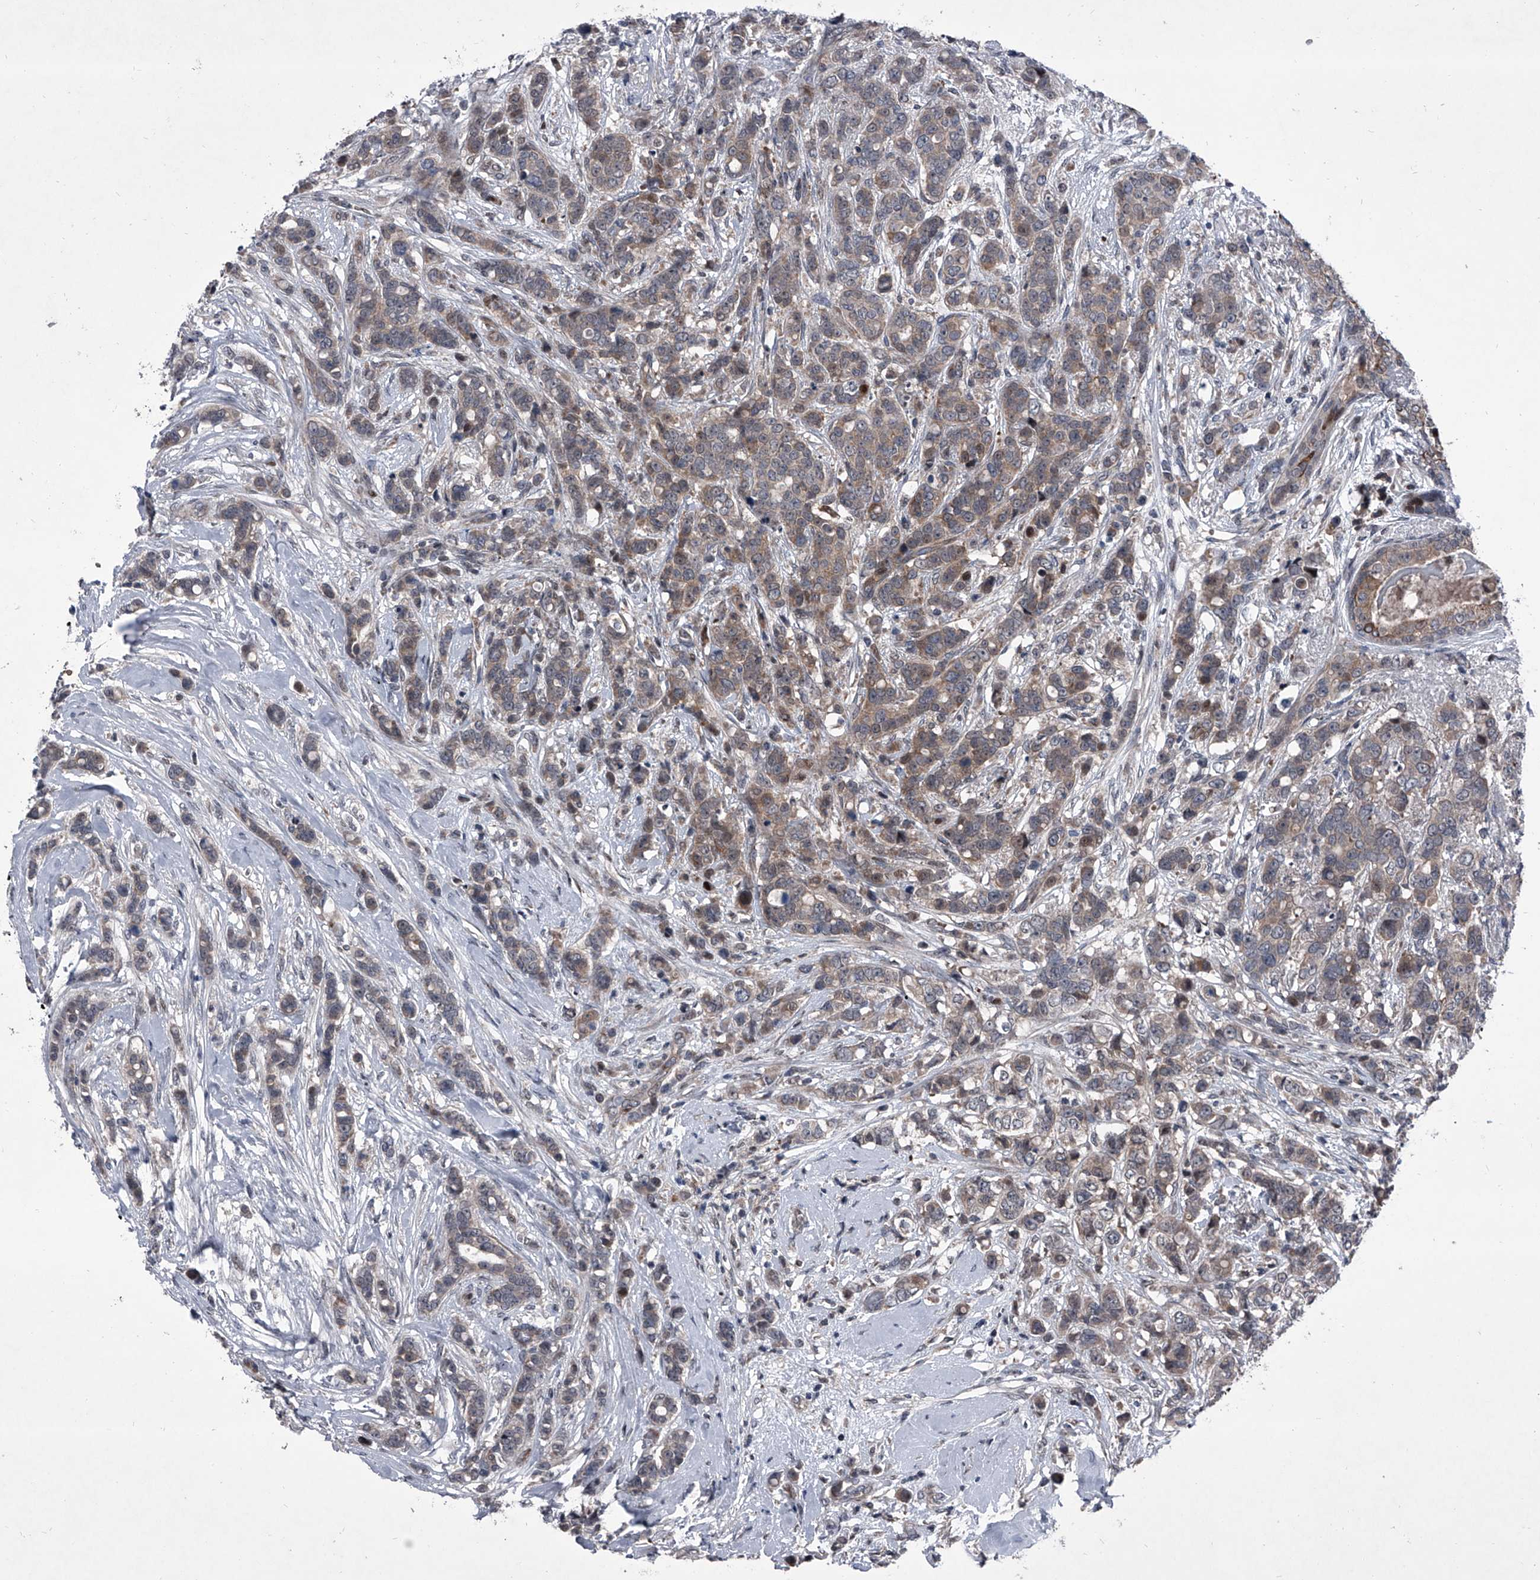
{"staining": {"intensity": "weak", "quantity": "25%-75%", "location": "cytoplasmic/membranous"}, "tissue": "breast cancer", "cell_type": "Tumor cells", "image_type": "cancer", "snomed": [{"axis": "morphology", "description": "Lobular carcinoma"}, {"axis": "topography", "description": "Breast"}], "caption": "Breast cancer tissue demonstrates weak cytoplasmic/membranous expression in approximately 25%-75% of tumor cells, visualized by immunohistochemistry. (brown staining indicates protein expression, while blue staining denotes nuclei).", "gene": "ELK4", "patient": {"sex": "female", "age": 51}}